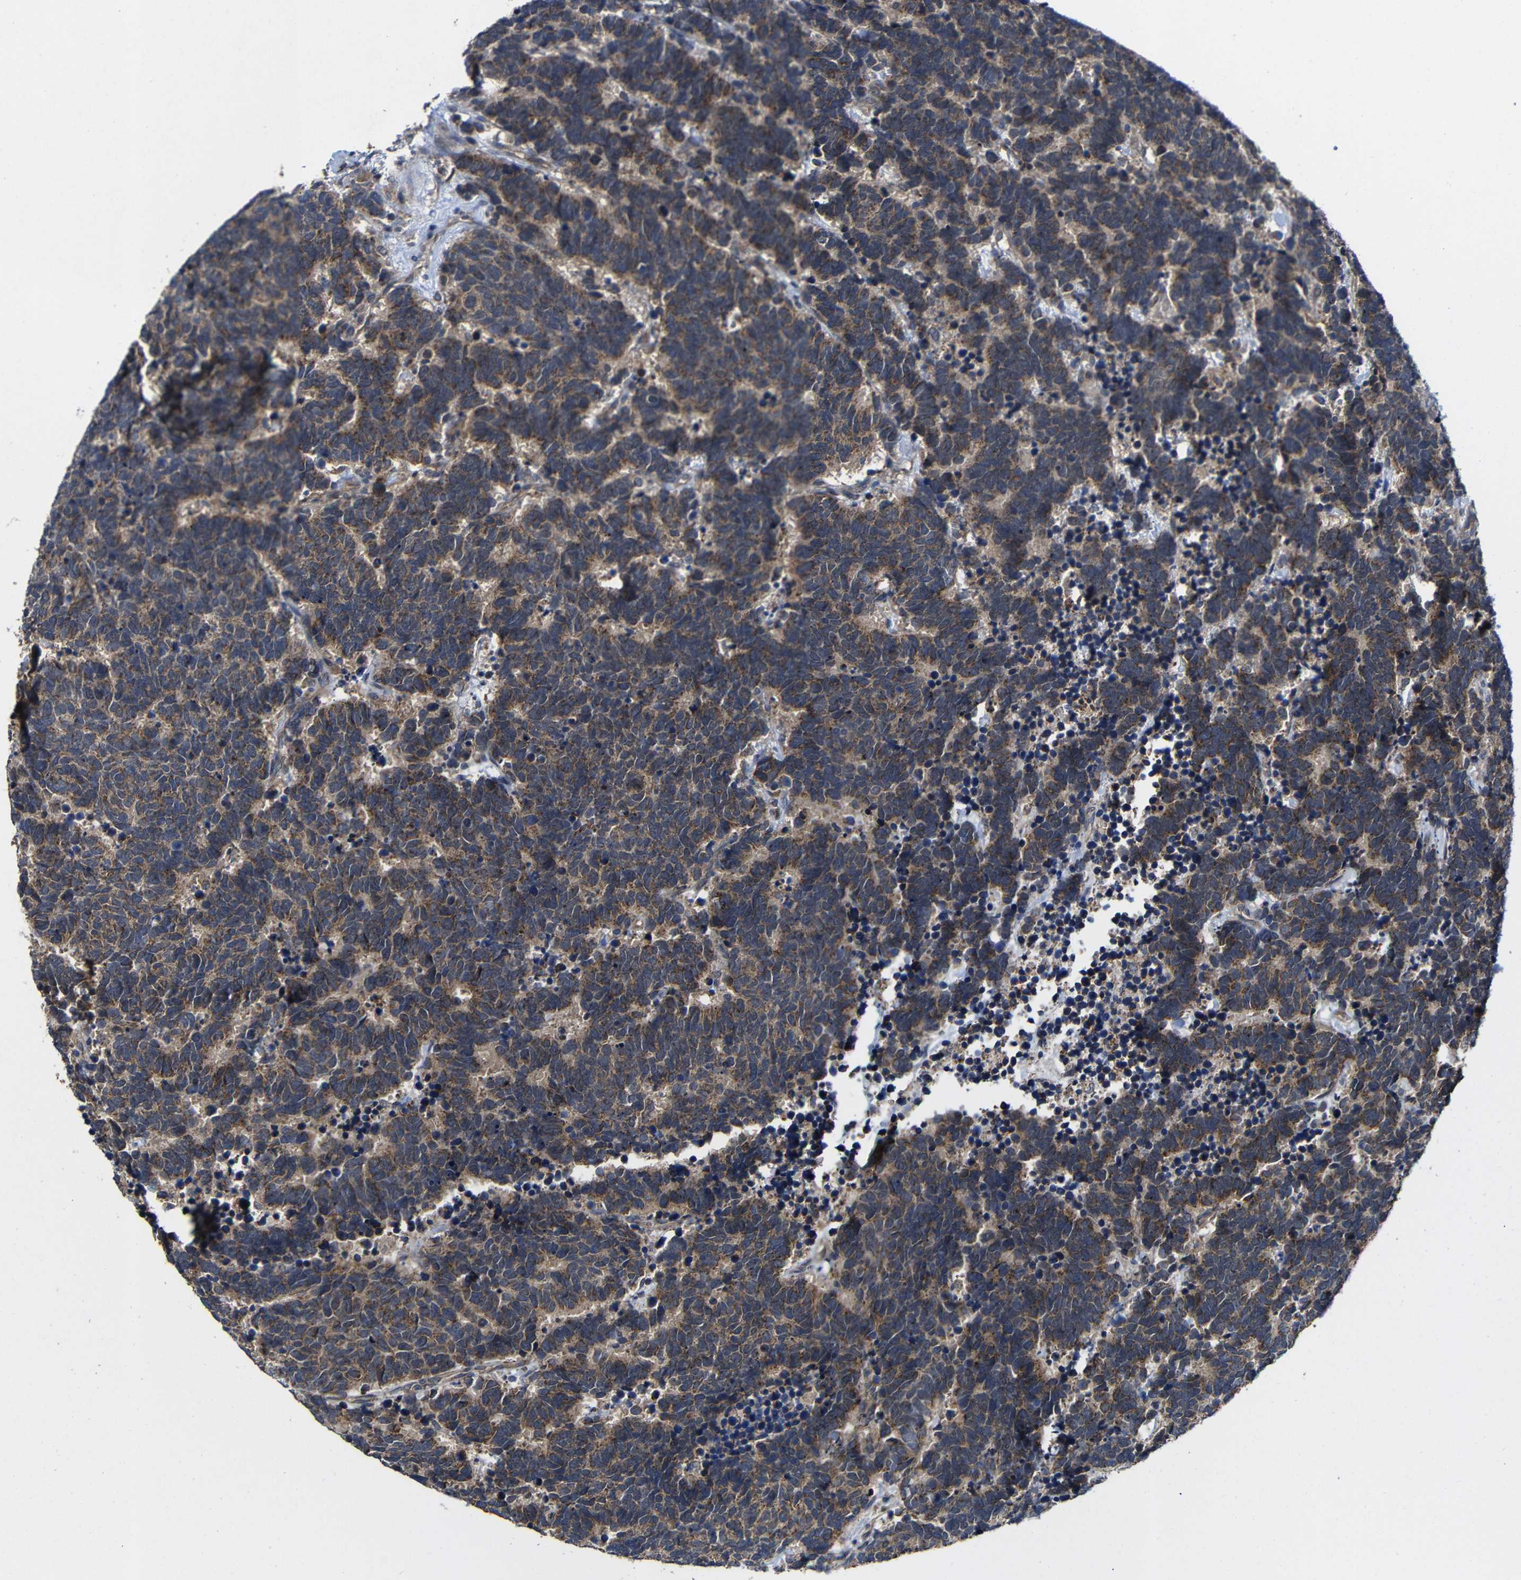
{"staining": {"intensity": "moderate", "quantity": ">75%", "location": "cytoplasmic/membranous"}, "tissue": "carcinoid", "cell_type": "Tumor cells", "image_type": "cancer", "snomed": [{"axis": "morphology", "description": "Carcinoma, NOS"}, {"axis": "morphology", "description": "Carcinoid, malignant, NOS"}, {"axis": "topography", "description": "Urinary bladder"}], "caption": "Protein staining reveals moderate cytoplasmic/membranous positivity in approximately >75% of tumor cells in carcinoma.", "gene": "LPAR5", "patient": {"sex": "male", "age": 57}}